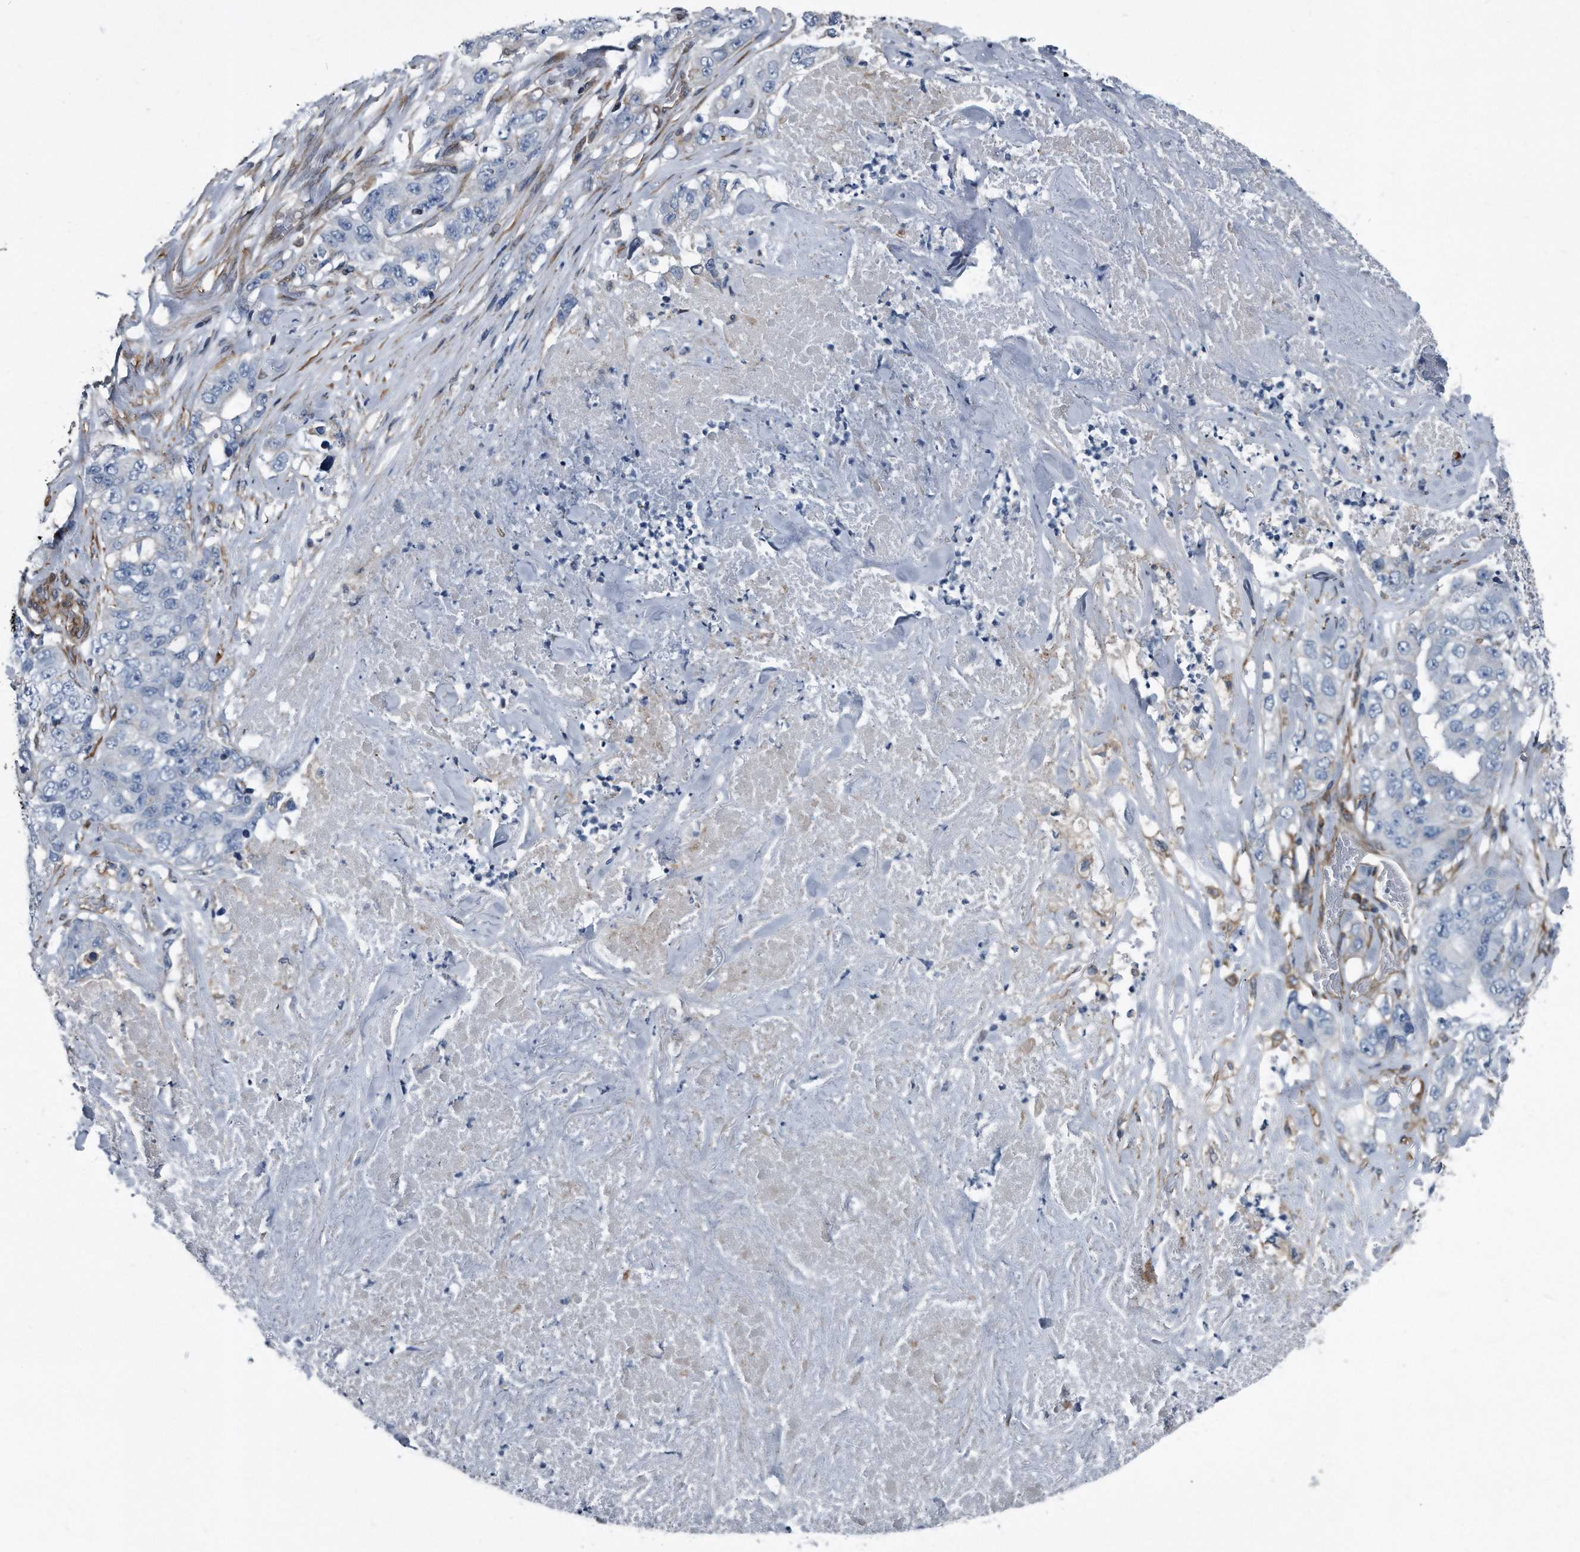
{"staining": {"intensity": "negative", "quantity": "none", "location": "none"}, "tissue": "lung cancer", "cell_type": "Tumor cells", "image_type": "cancer", "snomed": [{"axis": "morphology", "description": "Adenocarcinoma, NOS"}, {"axis": "topography", "description": "Lung"}], "caption": "DAB immunohistochemical staining of lung cancer displays no significant staining in tumor cells.", "gene": "PLEC", "patient": {"sex": "female", "age": 51}}